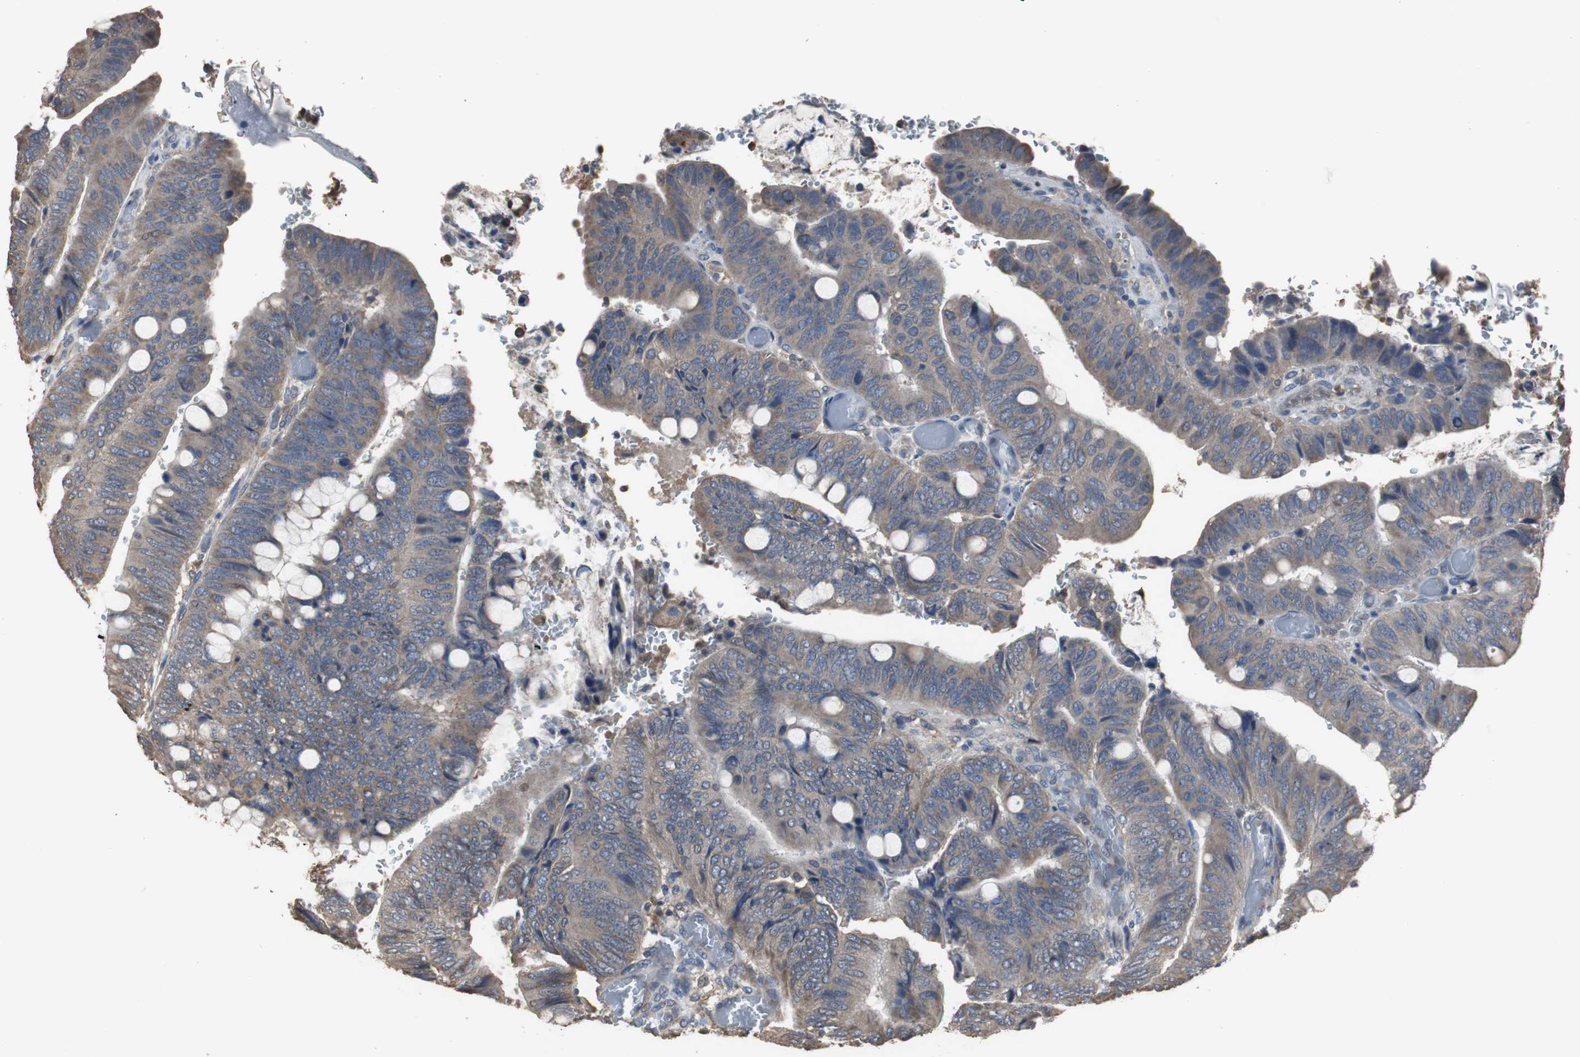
{"staining": {"intensity": "weak", "quantity": "25%-75%", "location": "cytoplasmic/membranous"}, "tissue": "colorectal cancer", "cell_type": "Tumor cells", "image_type": "cancer", "snomed": [{"axis": "morphology", "description": "Normal tissue, NOS"}, {"axis": "morphology", "description": "Adenocarcinoma, NOS"}, {"axis": "topography", "description": "Rectum"}, {"axis": "topography", "description": "Peripheral nerve tissue"}], "caption": "Immunohistochemistry (DAB) staining of human colorectal cancer shows weak cytoplasmic/membranous protein staining in about 25%-75% of tumor cells. (Brightfield microscopy of DAB IHC at high magnification).", "gene": "SCIMP", "patient": {"sex": "male", "age": 92}}